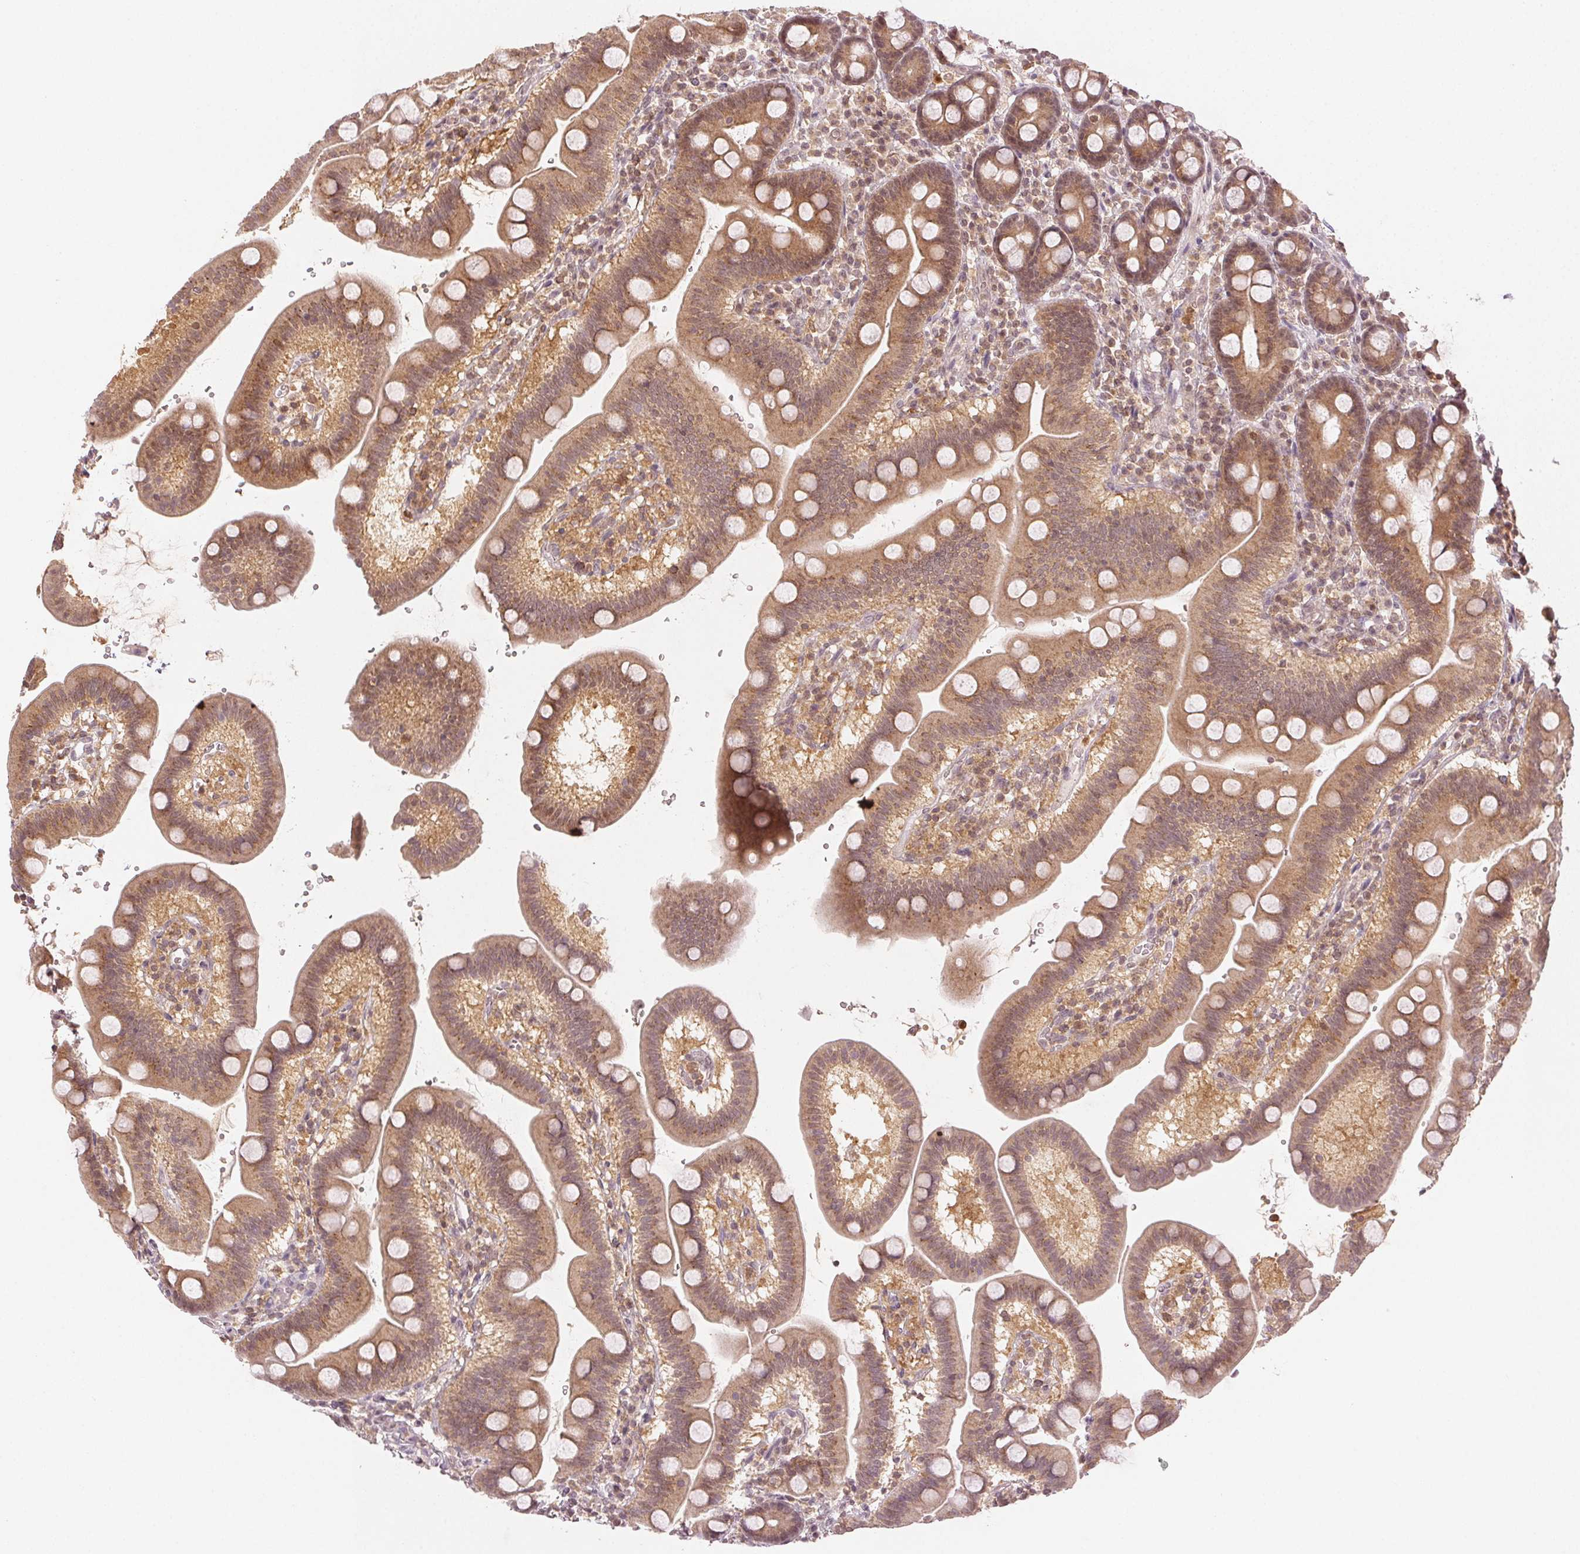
{"staining": {"intensity": "moderate", "quantity": "25%-75%", "location": "cytoplasmic/membranous"}, "tissue": "duodenum", "cell_type": "Glandular cells", "image_type": "normal", "snomed": [{"axis": "morphology", "description": "Normal tissue, NOS"}, {"axis": "topography", "description": "Duodenum"}], "caption": "The immunohistochemical stain shows moderate cytoplasmic/membranous staining in glandular cells of normal duodenum.", "gene": "MAPK14", "patient": {"sex": "male", "age": 59}}